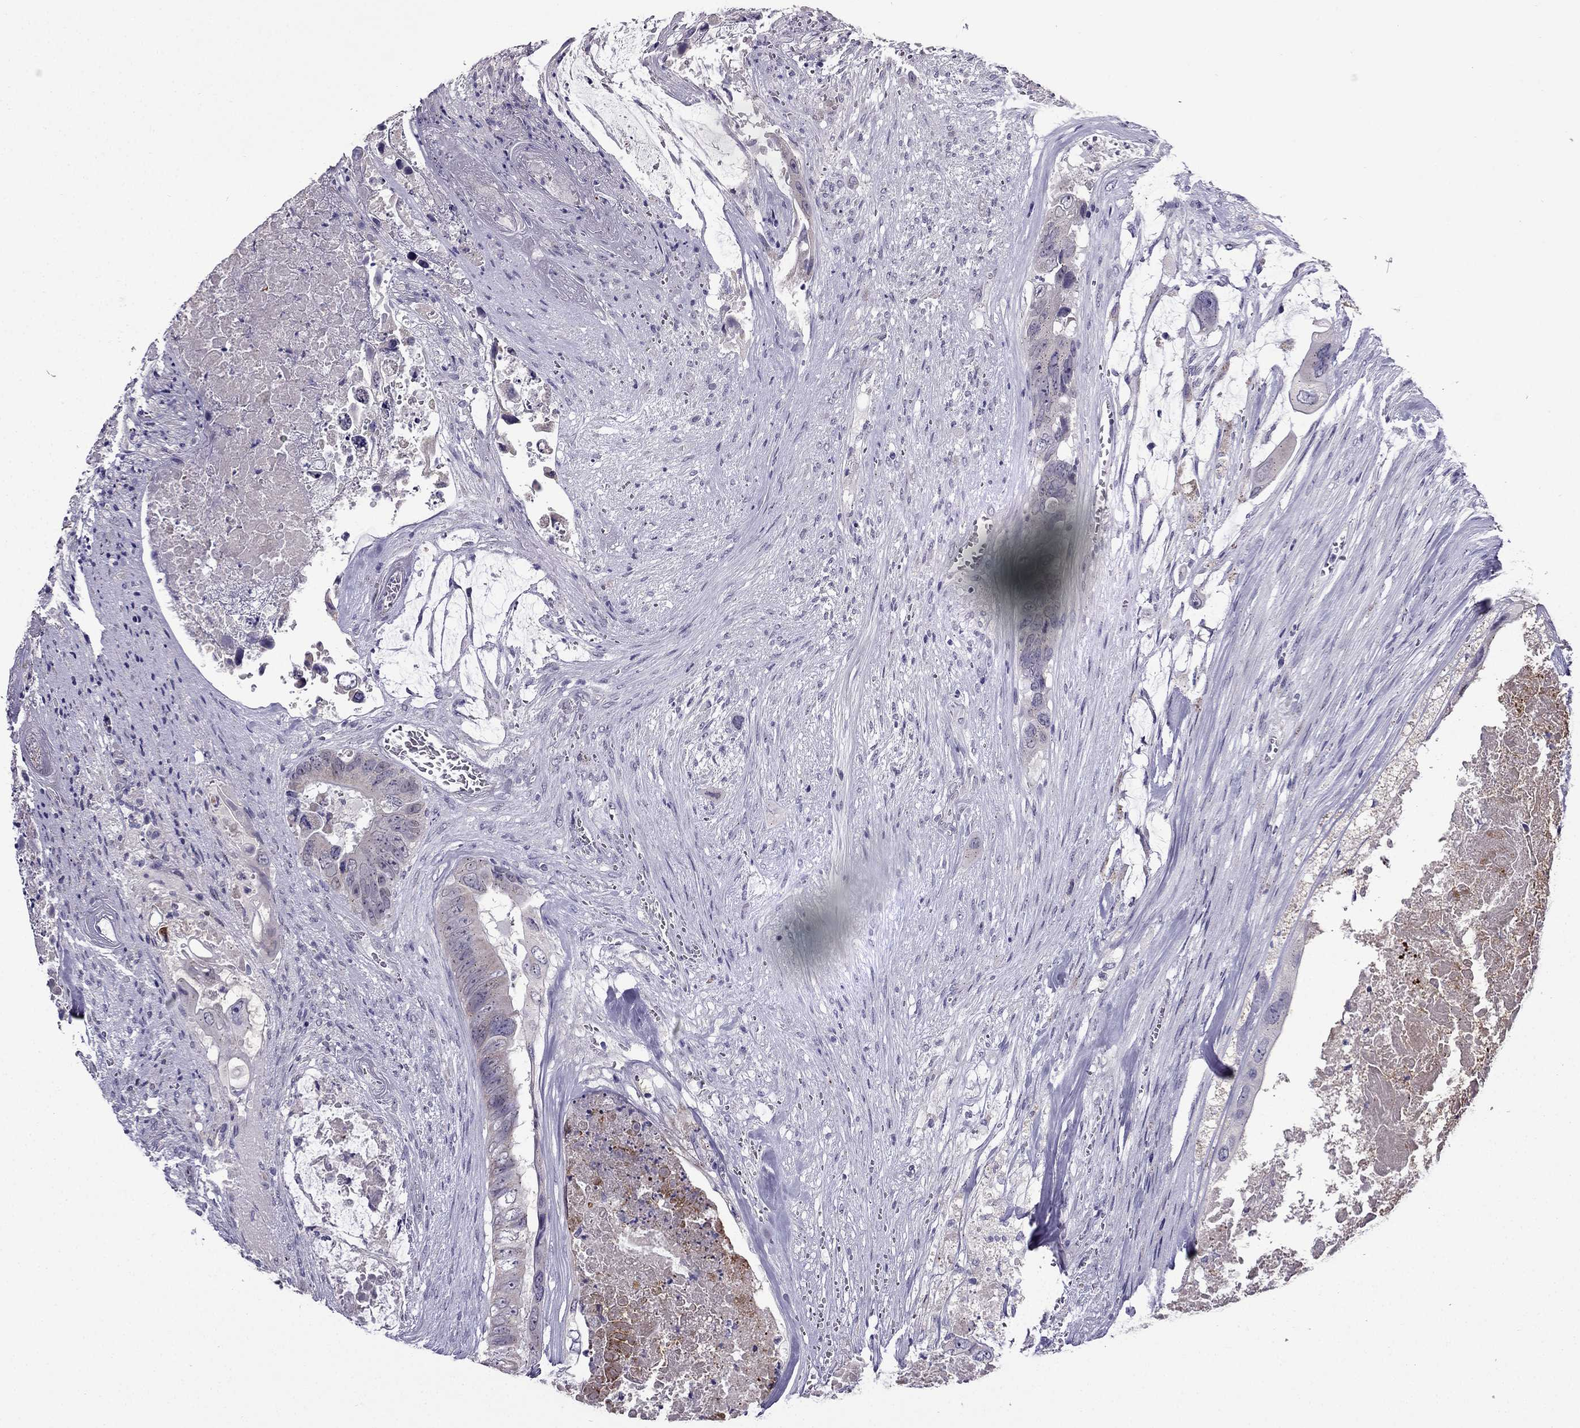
{"staining": {"intensity": "negative", "quantity": "none", "location": "none"}, "tissue": "colorectal cancer", "cell_type": "Tumor cells", "image_type": "cancer", "snomed": [{"axis": "morphology", "description": "Adenocarcinoma, NOS"}, {"axis": "topography", "description": "Rectum"}], "caption": "Photomicrograph shows no significant protein staining in tumor cells of adenocarcinoma (colorectal).", "gene": "MYBPH", "patient": {"sex": "male", "age": 63}}